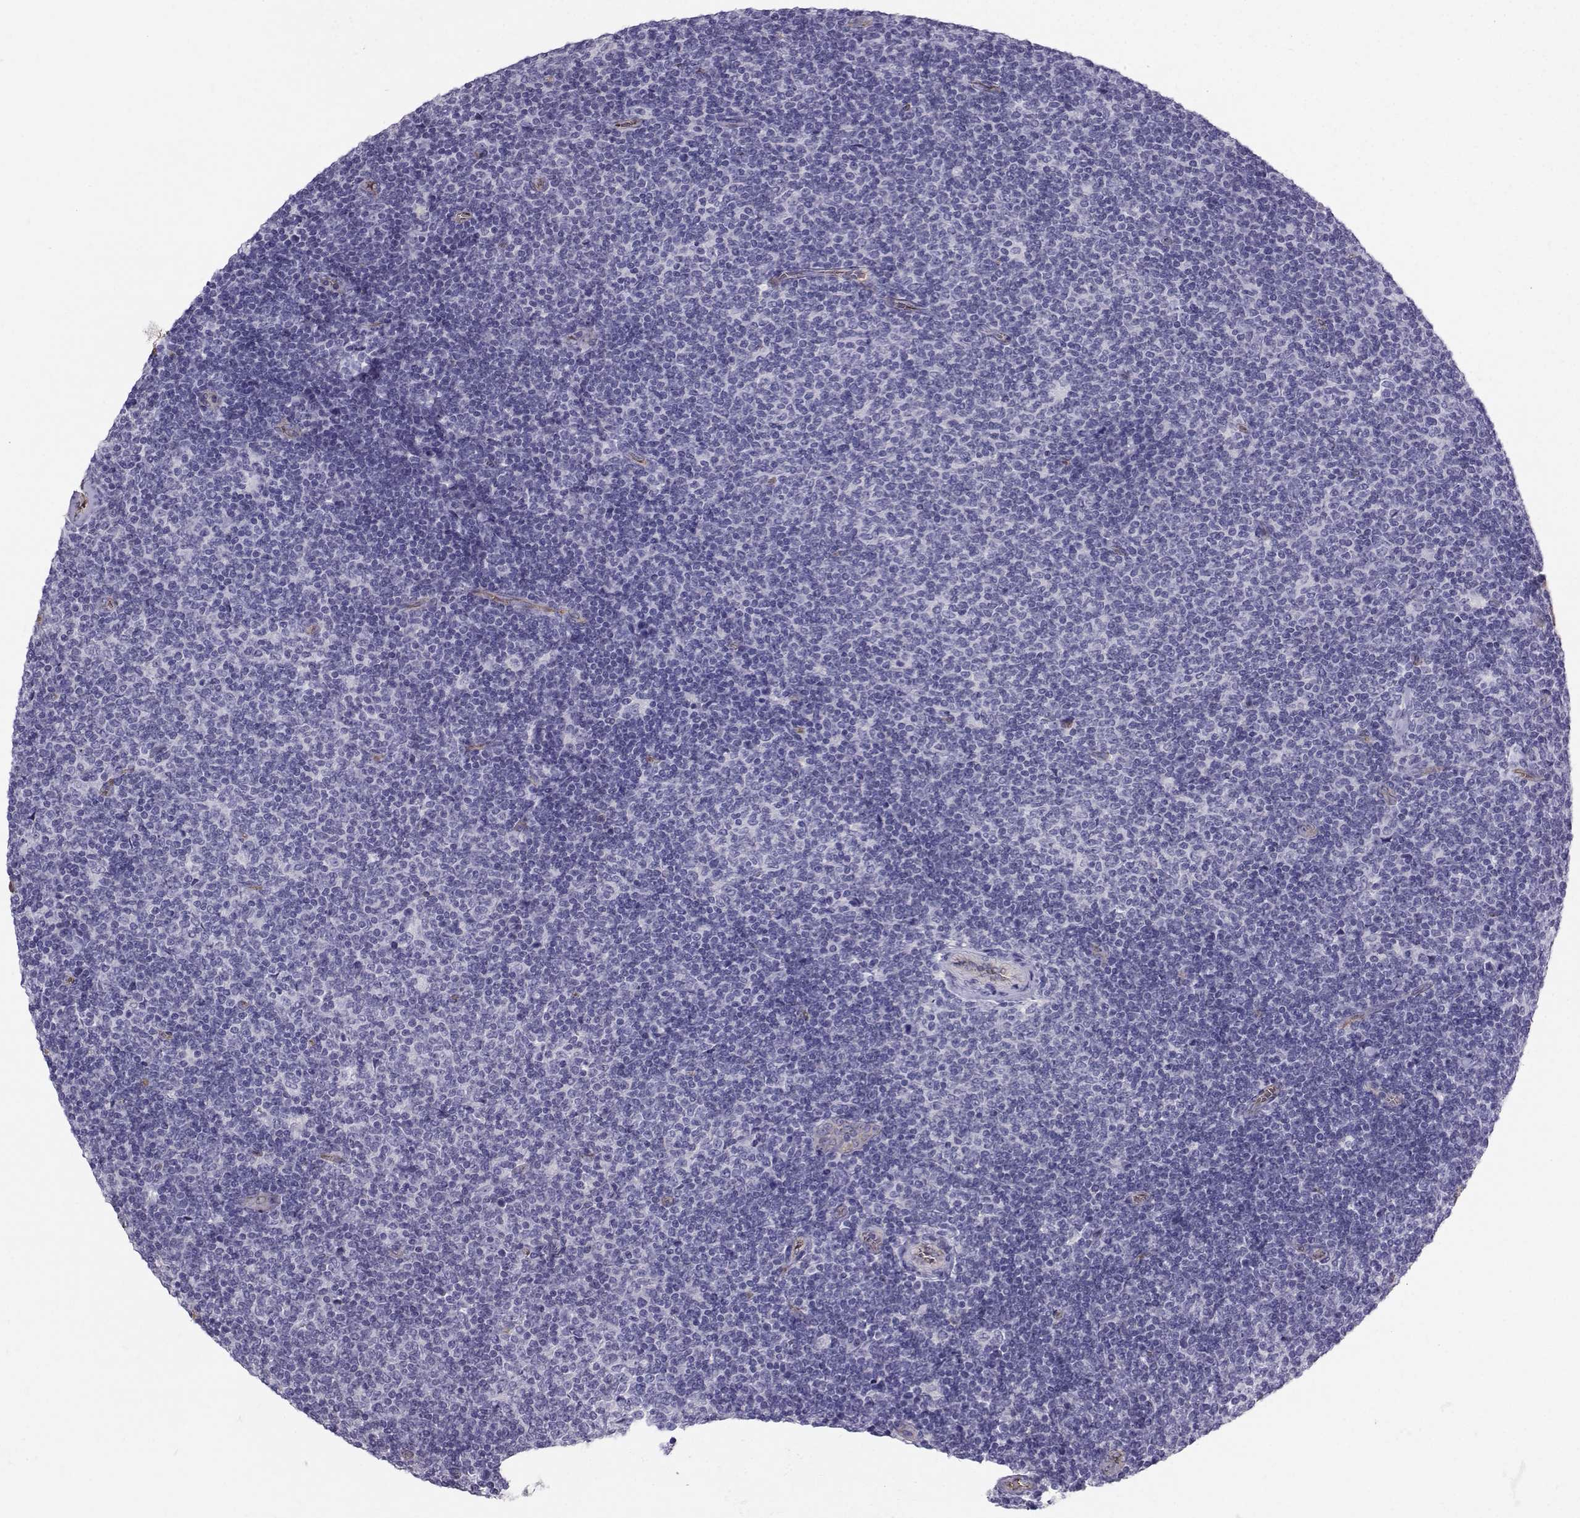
{"staining": {"intensity": "negative", "quantity": "none", "location": "none"}, "tissue": "lymphoma", "cell_type": "Tumor cells", "image_type": "cancer", "snomed": [{"axis": "morphology", "description": "Malignant lymphoma, non-Hodgkin's type, Low grade"}, {"axis": "topography", "description": "Lymph node"}], "caption": "A high-resolution micrograph shows IHC staining of malignant lymphoma, non-Hodgkin's type (low-grade), which demonstrates no significant staining in tumor cells.", "gene": "CLUL1", "patient": {"sex": "male", "age": 52}}